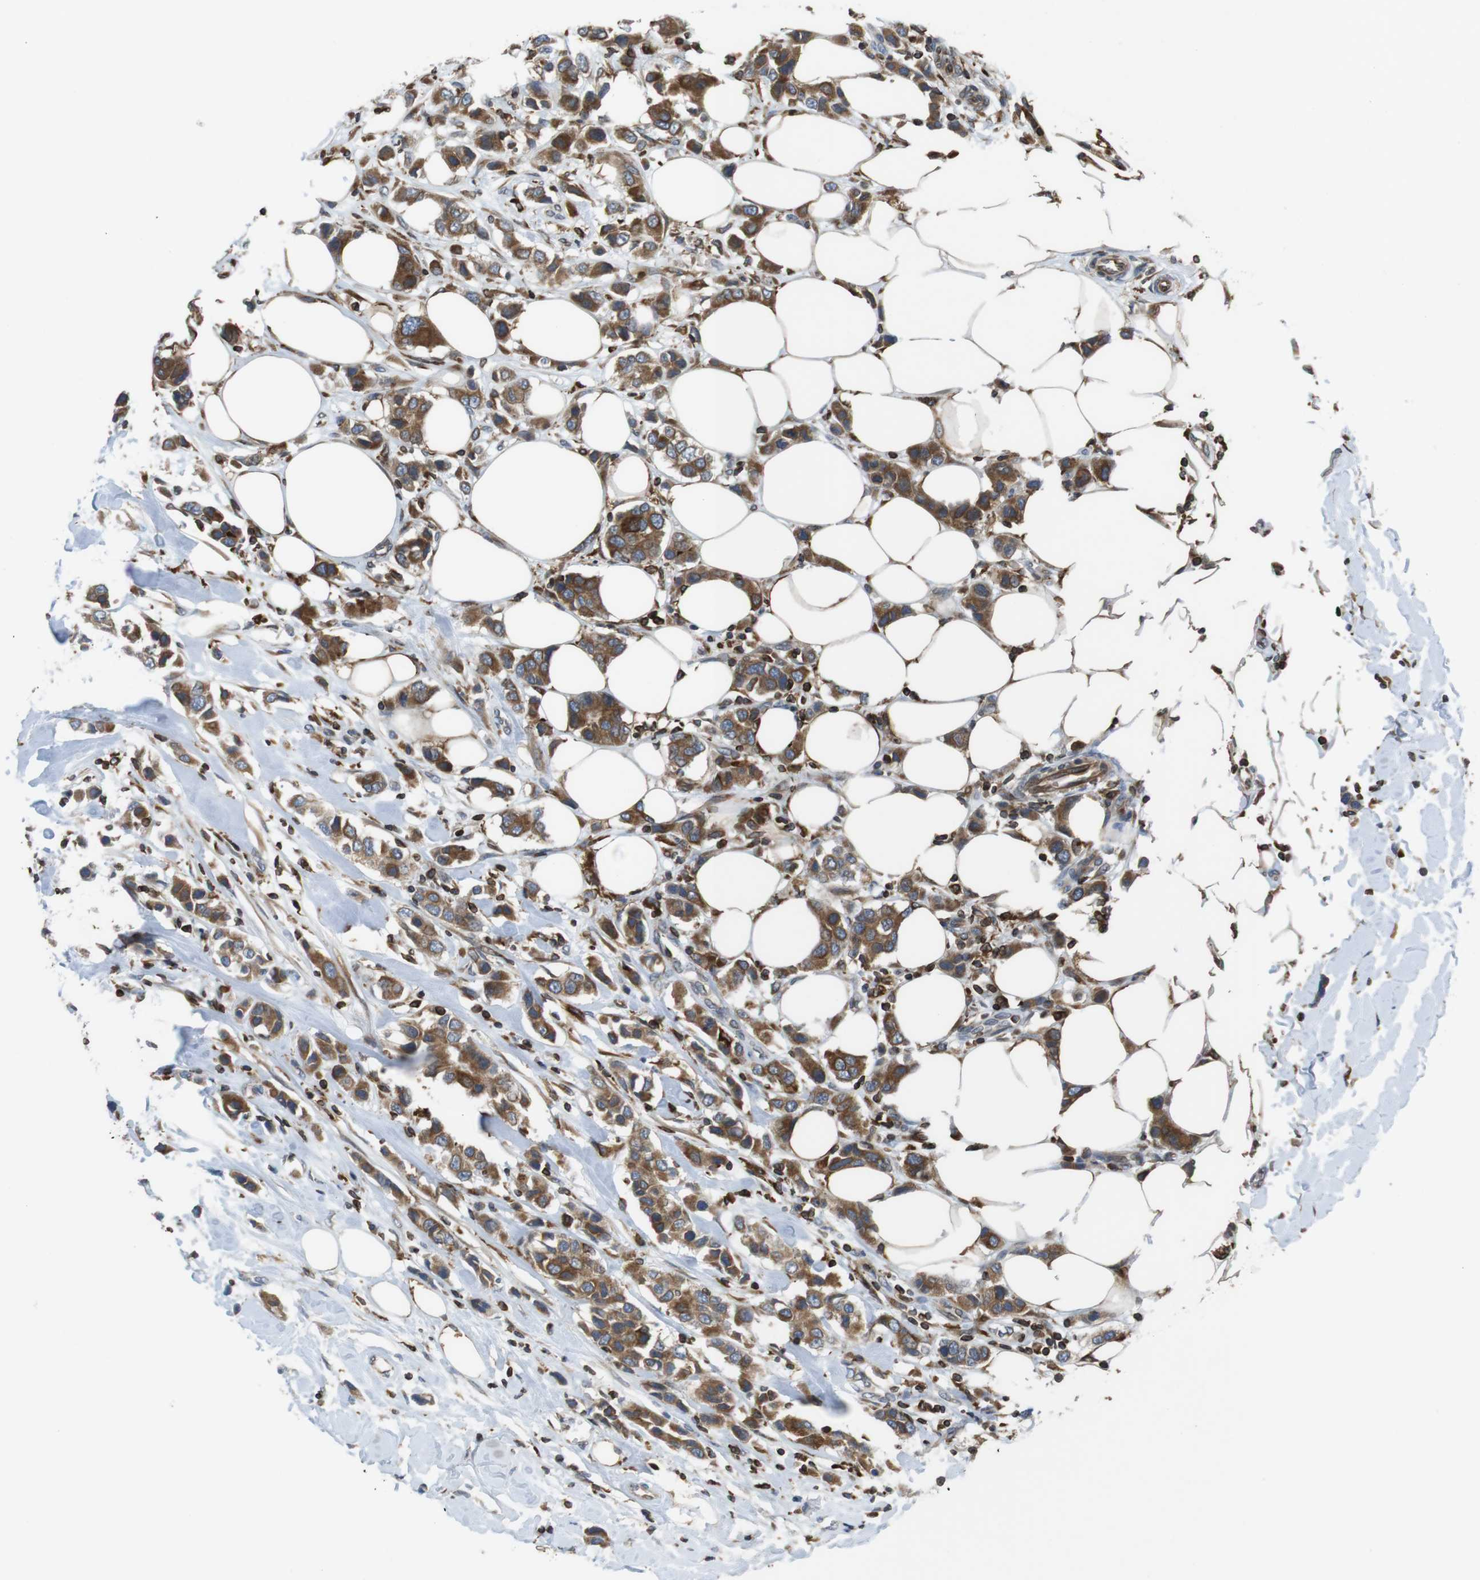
{"staining": {"intensity": "moderate", "quantity": ">75%", "location": "cytoplasmic/membranous"}, "tissue": "breast cancer", "cell_type": "Tumor cells", "image_type": "cancer", "snomed": [{"axis": "morphology", "description": "Normal tissue, NOS"}, {"axis": "morphology", "description": "Duct carcinoma"}, {"axis": "topography", "description": "Breast"}], "caption": "Protein staining exhibits moderate cytoplasmic/membranous expression in about >75% of tumor cells in breast cancer.", "gene": "ARL6IP5", "patient": {"sex": "female", "age": 50}}